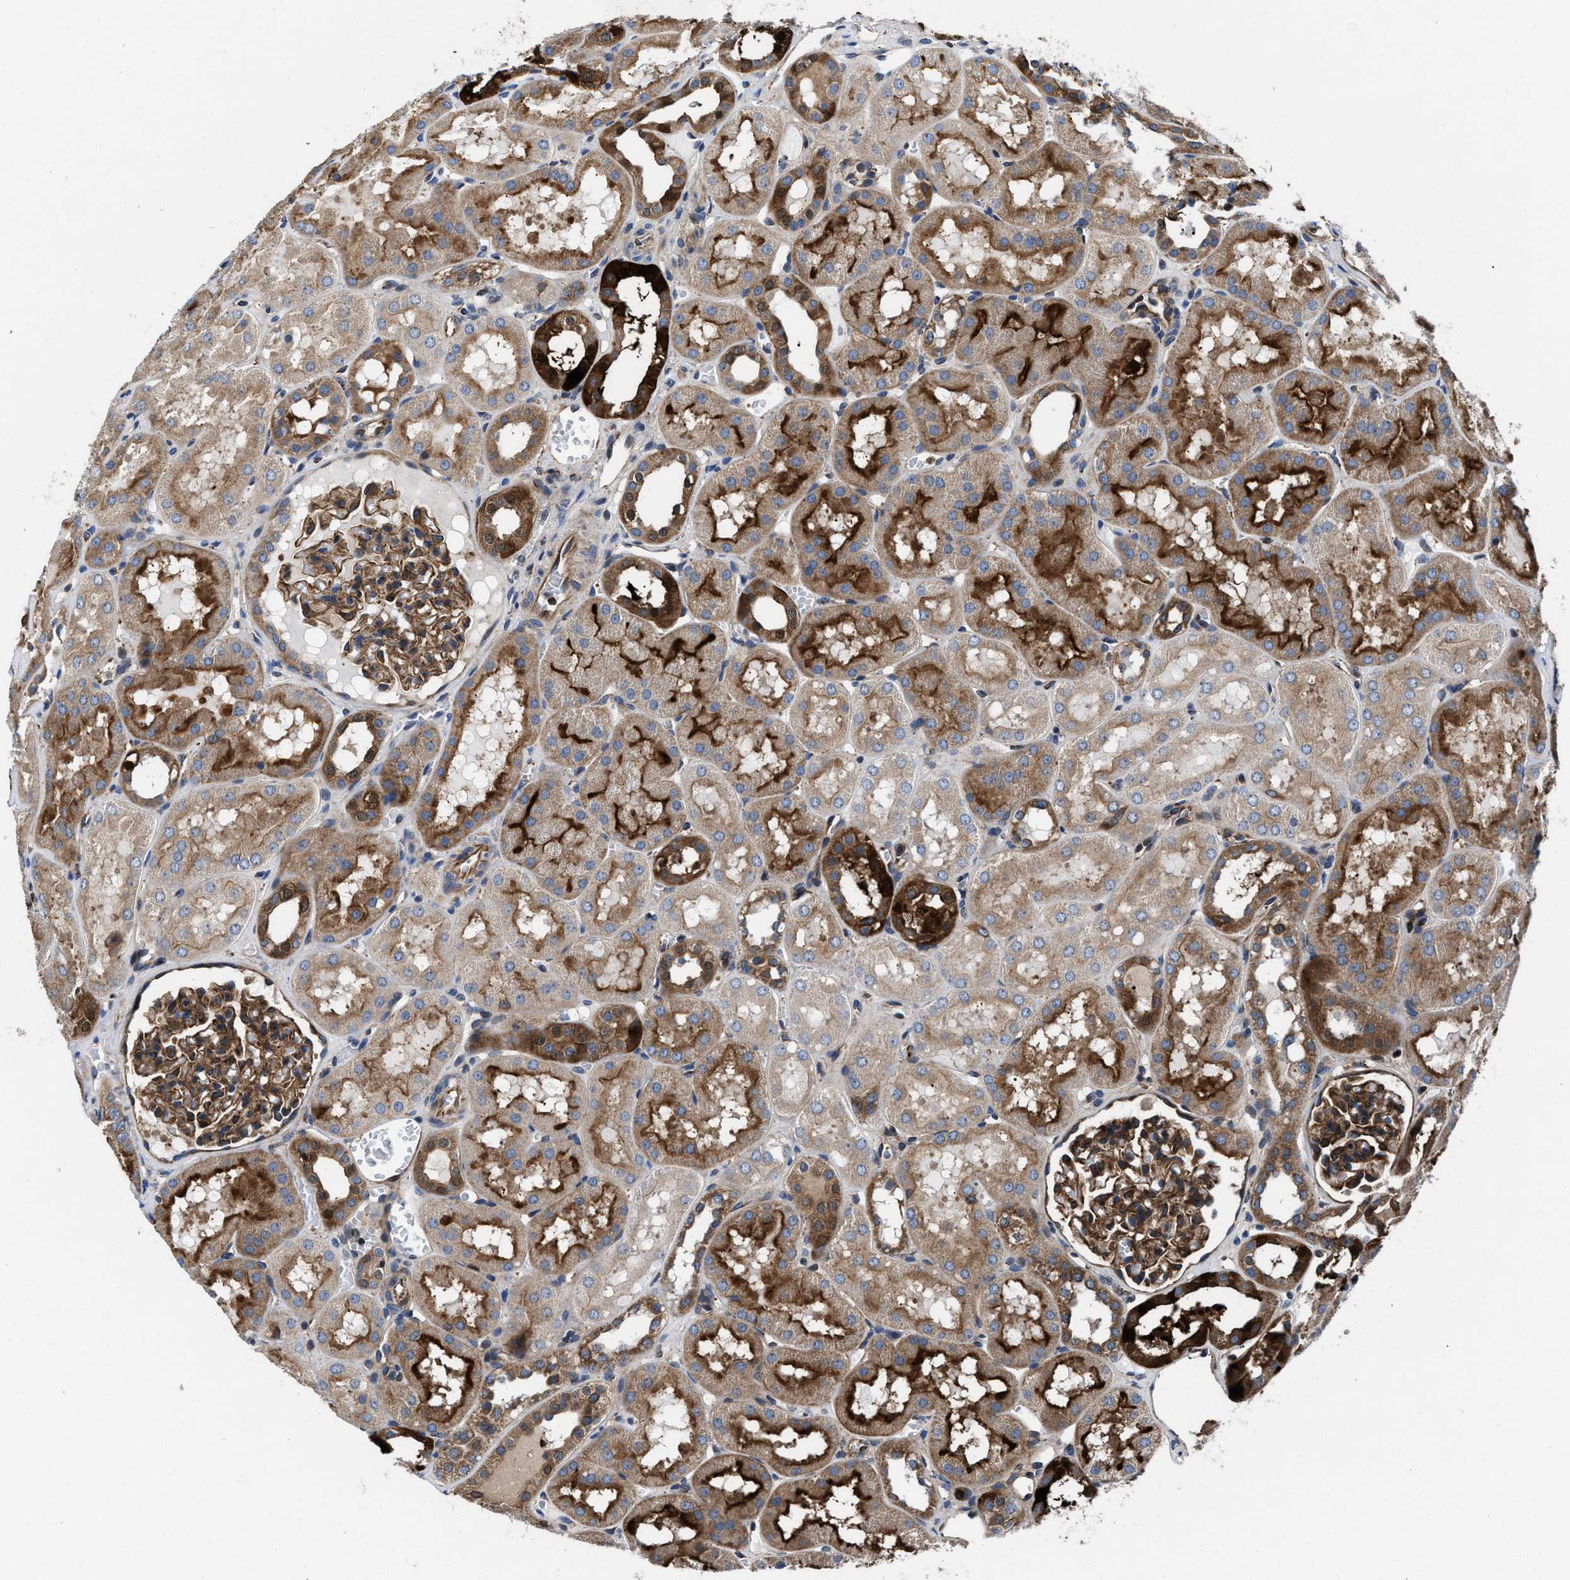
{"staining": {"intensity": "strong", "quantity": ">75%", "location": "cytoplasmic/membranous"}, "tissue": "kidney", "cell_type": "Cells in glomeruli", "image_type": "normal", "snomed": [{"axis": "morphology", "description": "Normal tissue, NOS"}, {"axis": "topography", "description": "Kidney"}, {"axis": "topography", "description": "Urinary bladder"}], "caption": "Immunohistochemical staining of normal human kidney displays strong cytoplasmic/membranous protein positivity in approximately >75% of cells in glomeruli. (DAB = brown stain, brightfield microscopy at high magnification).", "gene": "PRR15L", "patient": {"sex": "male", "age": 16}}